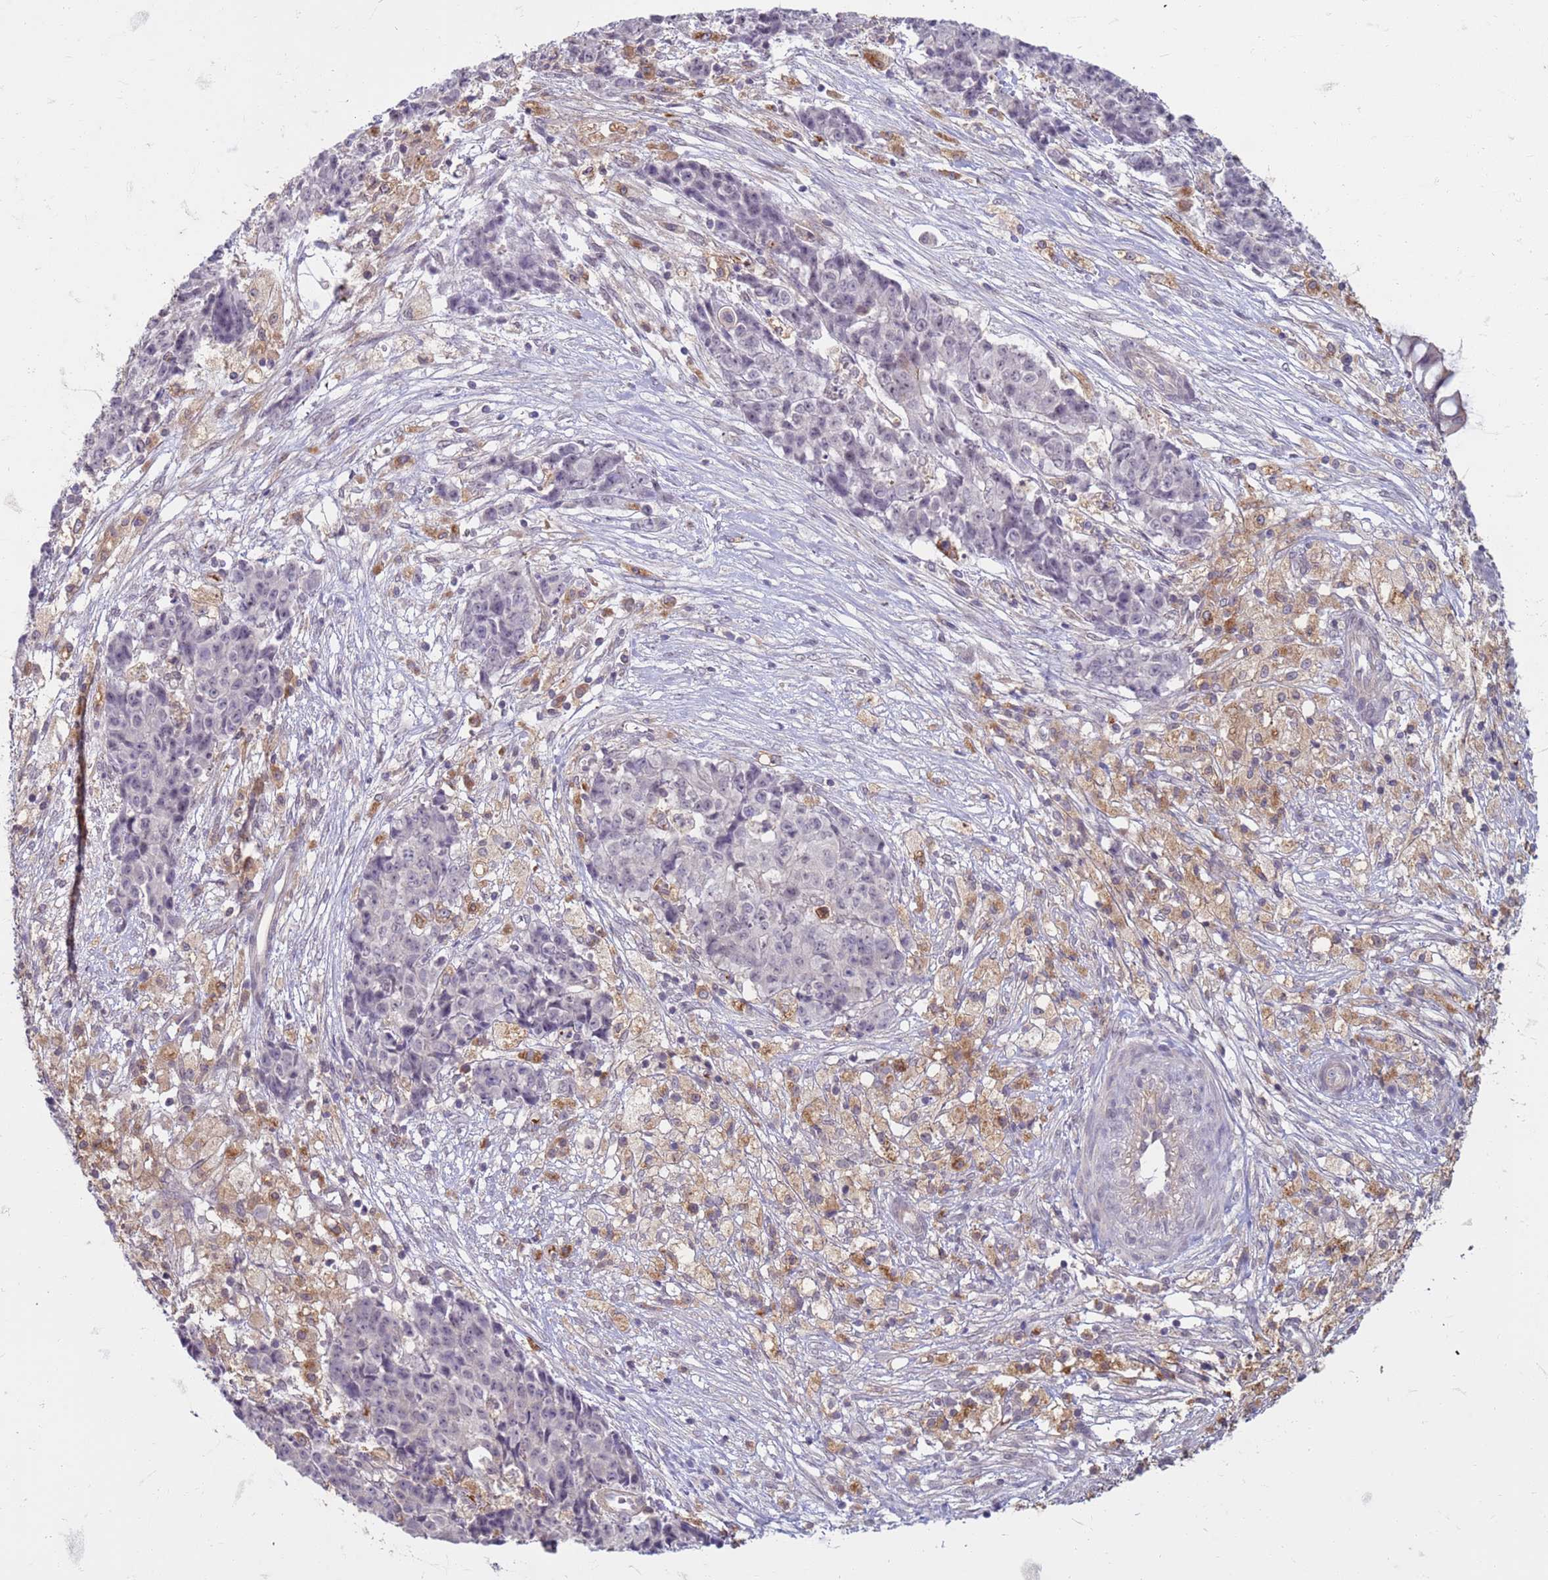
{"staining": {"intensity": "negative", "quantity": "none", "location": "none"}, "tissue": "ovarian cancer", "cell_type": "Tumor cells", "image_type": "cancer", "snomed": [{"axis": "morphology", "description": "Carcinoma, endometroid"}, {"axis": "topography", "description": "Ovary"}], "caption": "DAB immunohistochemical staining of human ovarian cancer reveals no significant positivity in tumor cells. (DAB immunohistochemistry (IHC) visualized using brightfield microscopy, high magnification).", "gene": "SLC15A3", "patient": {"sex": "female", "age": 42}}